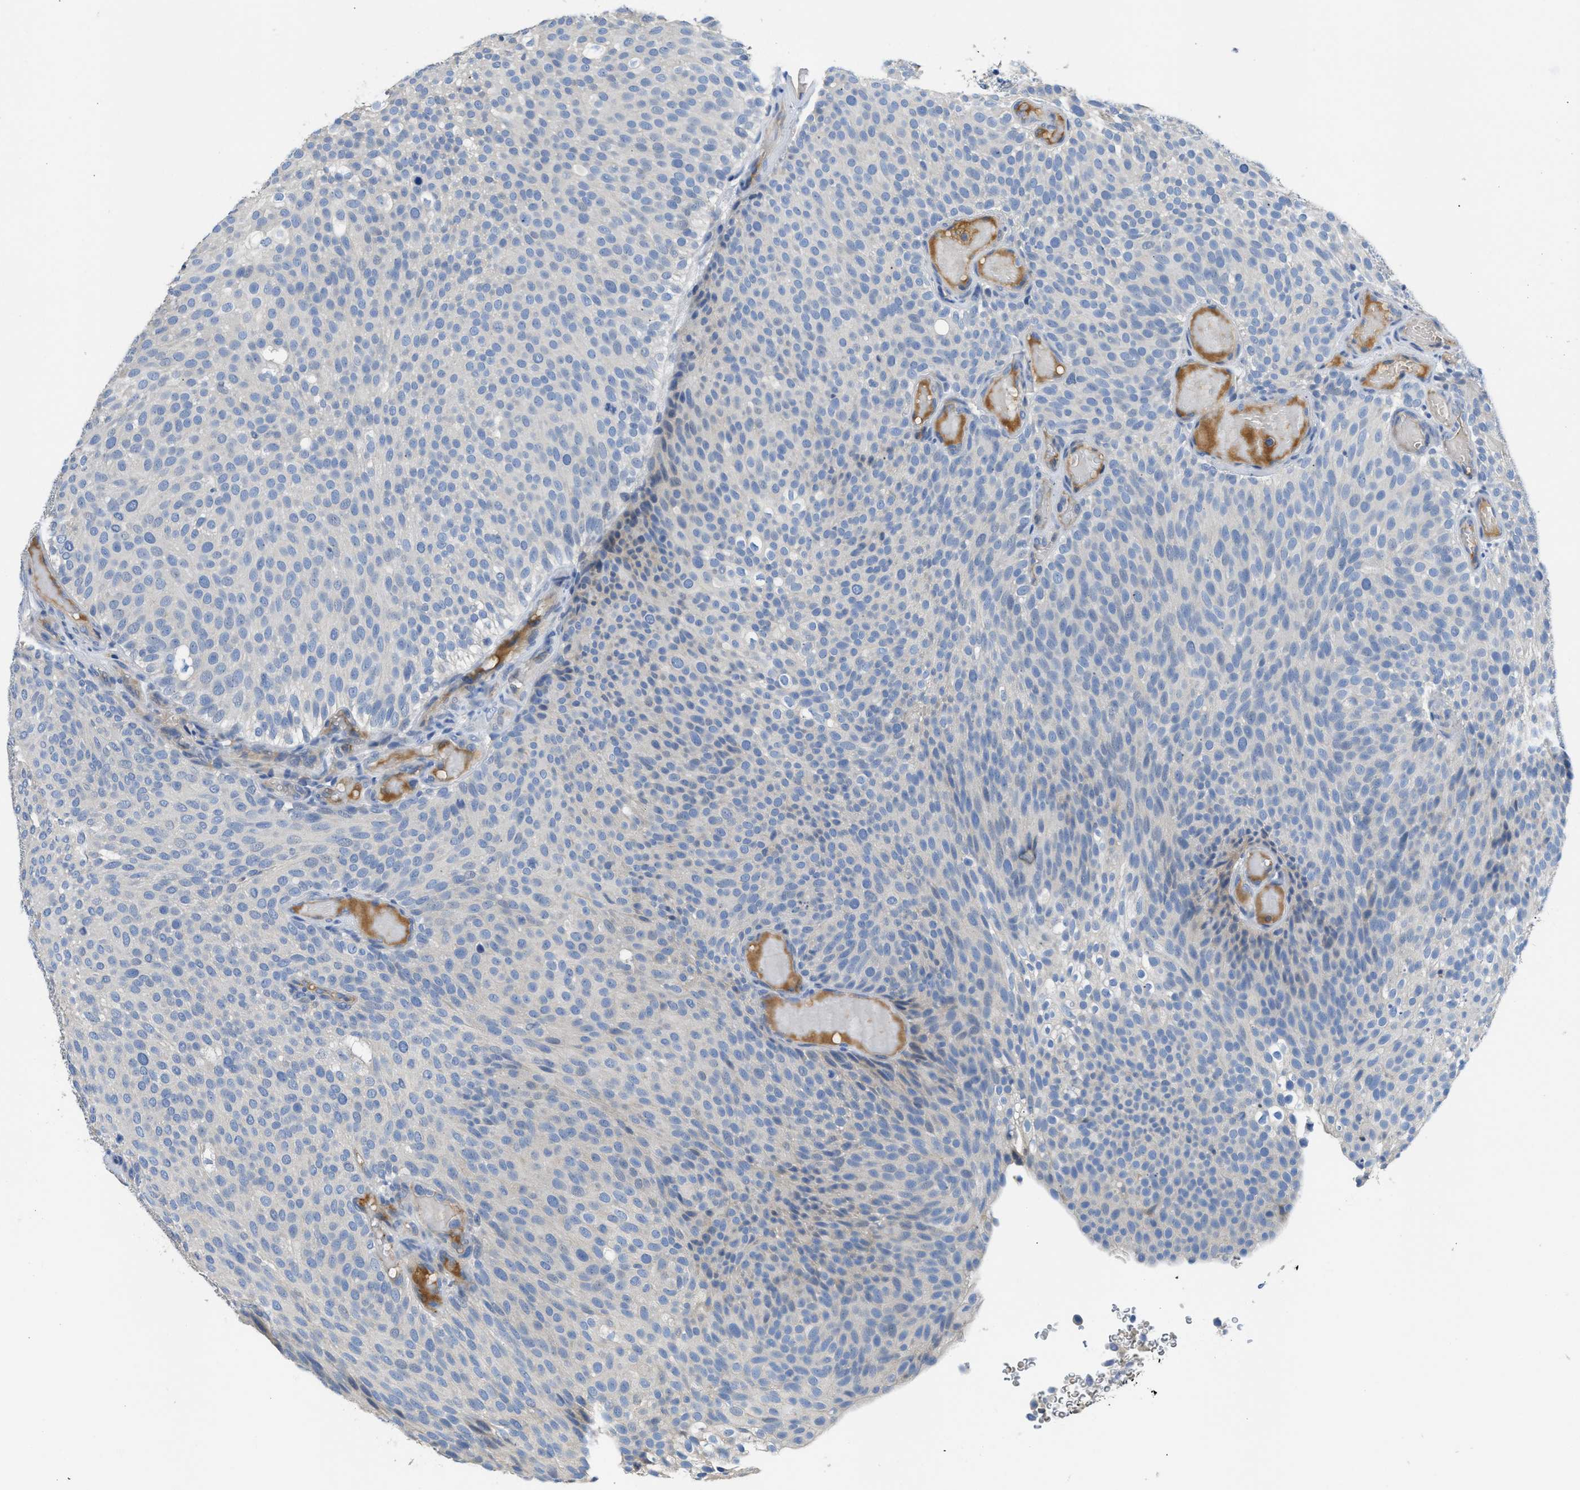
{"staining": {"intensity": "negative", "quantity": "none", "location": "none"}, "tissue": "urothelial cancer", "cell_type": "Tumor cells", "image_type": "cancer", "snomed": [{"axis": "morphology", "description": "Urothelial carcinoma, Low grade"}, {"axis": "topography", "description": "Urinary bladder"}], "caption": "Immunohistochemical staining of urothelial carcinoma (low-grade) displays no significant expression in tumor cells. The staining was performed using DAB to visualize the protein expression in brown, while the nuclei were stained in blue with hematoxylin (Magnification: 20x).", "gene": "C1S", "patient": {"sex": "male", "age": 78}}